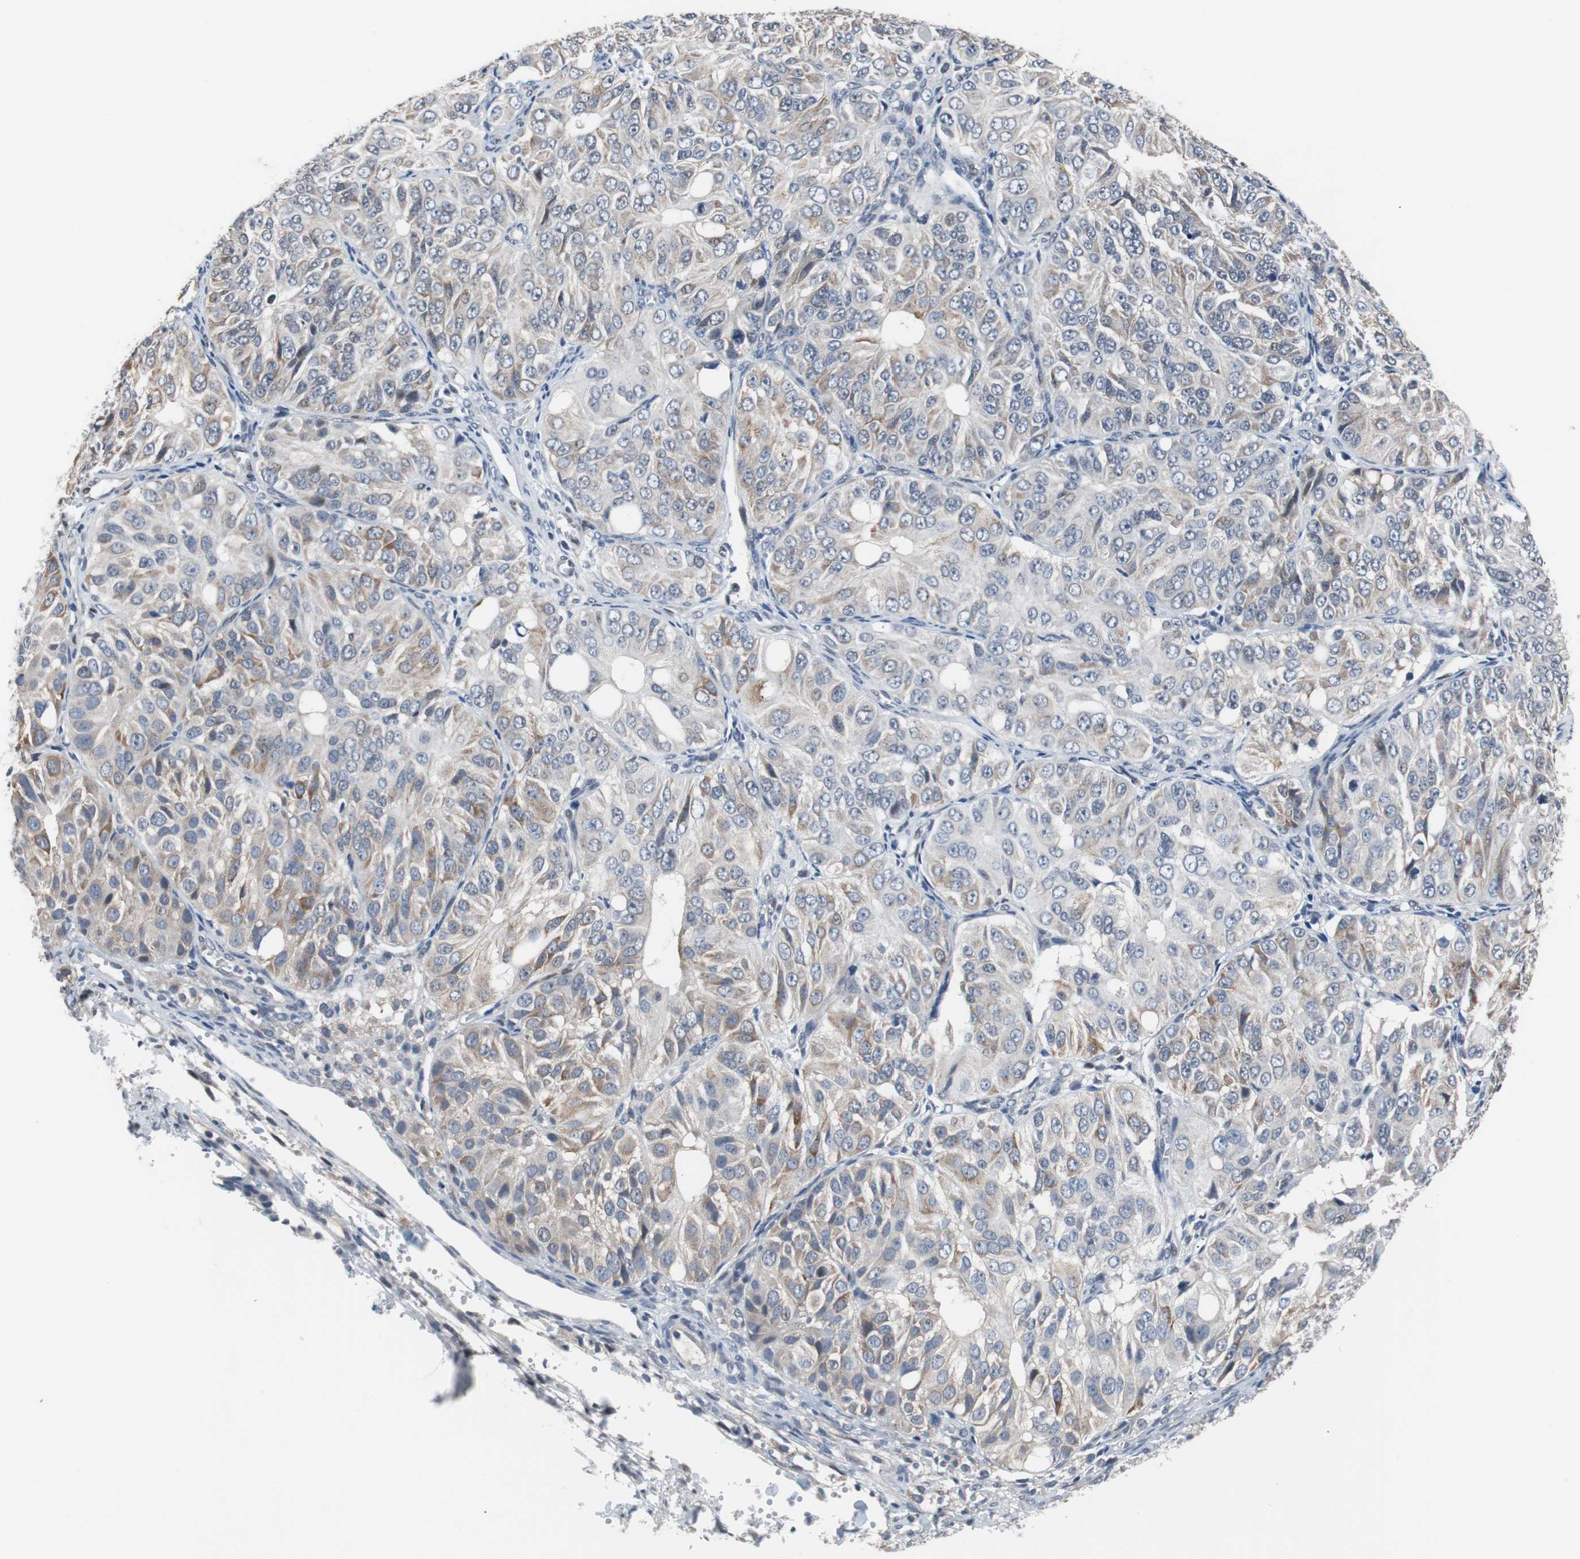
{"staining": {"intensity": "weak", "quantity": "<25%", "location": "cytoplasmic/membranous"}, "tissue": "ovarian cancer", "cell_type": "Tumor cells", "image_type": "cancer", "snomed": [{"axis": "morphology", "description": "Carcinoma, endometroid"}, {"axis": "topography", "description": "Ovary"}], "caption": "This is a micrograph of immunohistochemistry (IHC) staining of ovarian cancer (endometroid carcinoma), which shows no staining in tumor cells.", "gene": "TP63", "patient": {"sex": "female", "age": 51}}